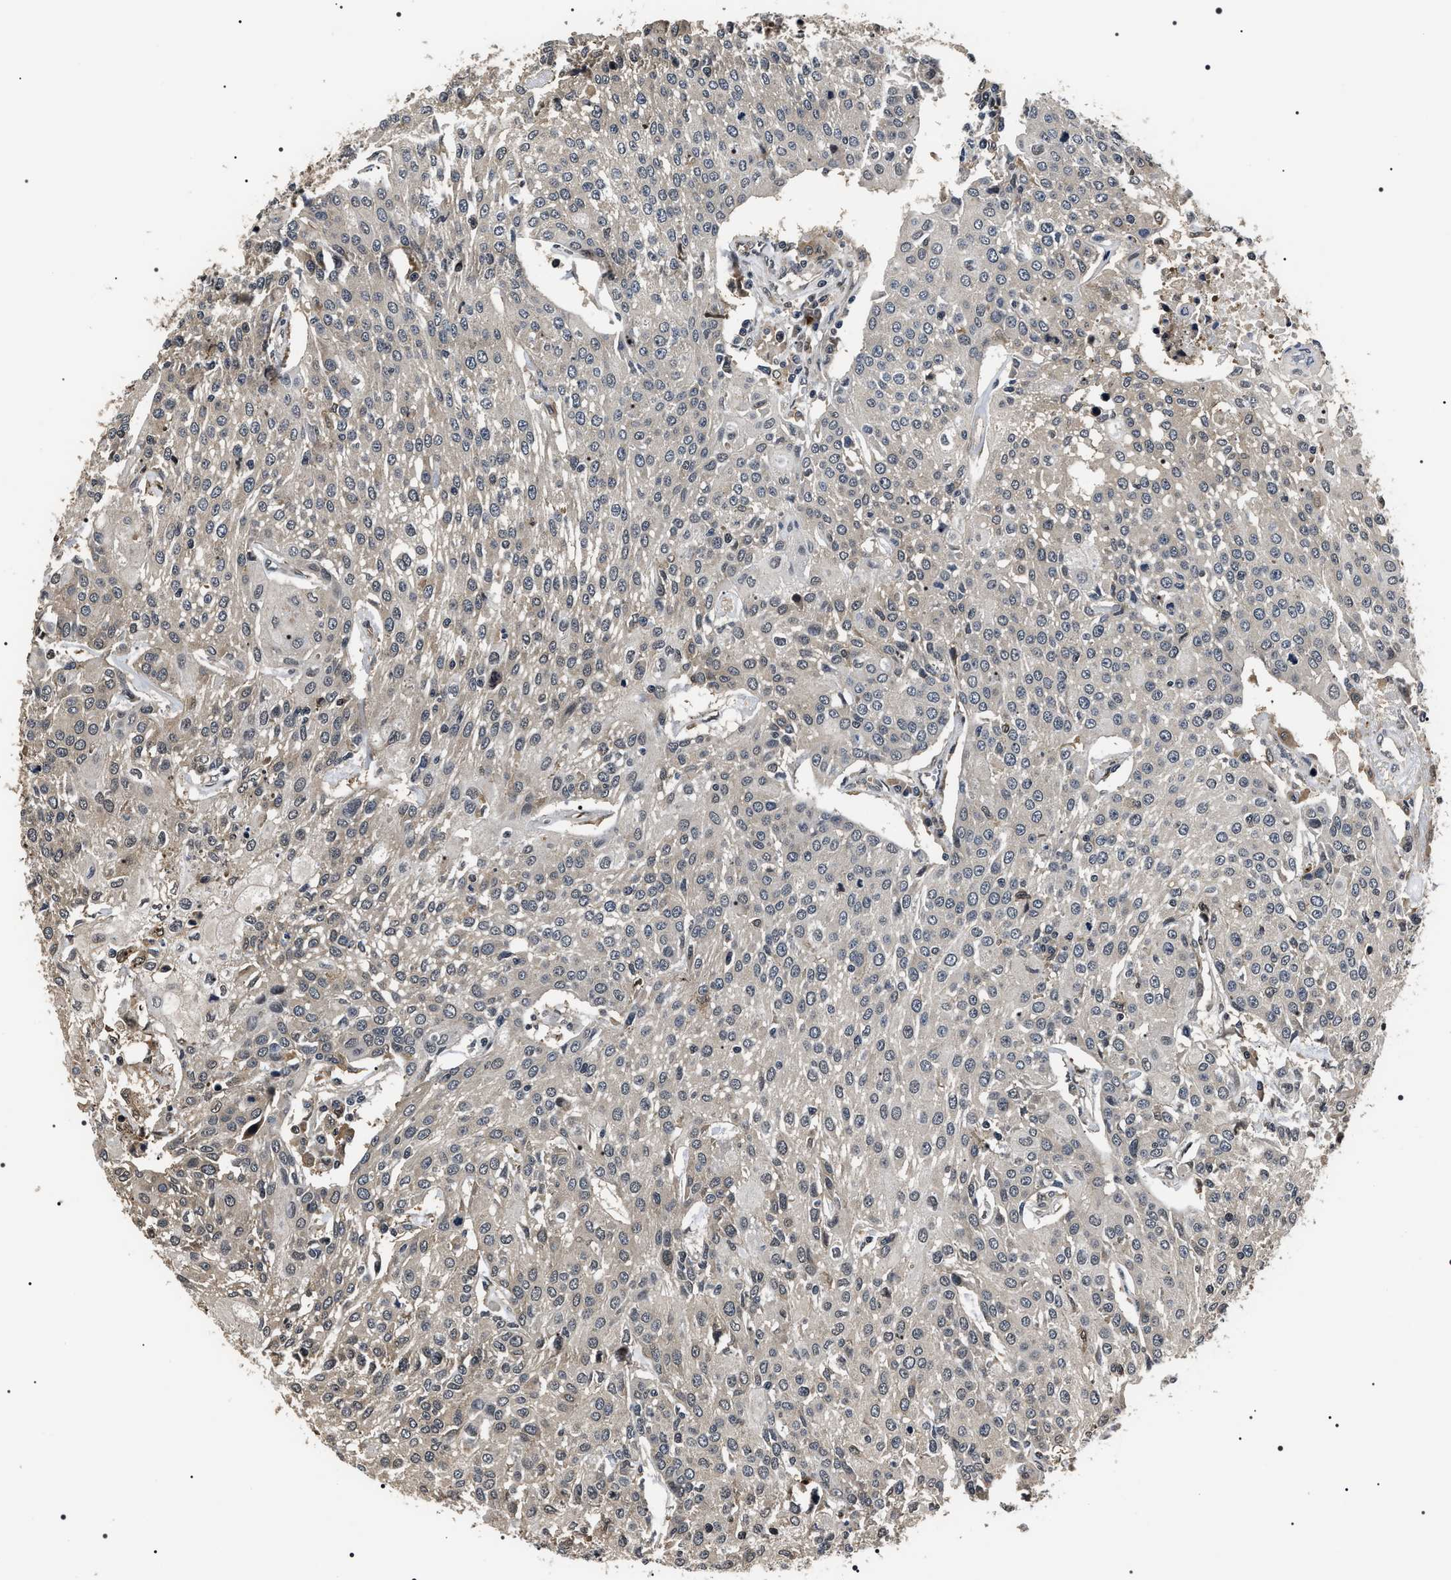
{"staining": {"intensity": "negative", "quantity": "none", "location": "none"}, "tissue": "urothelial cancer", "cell_type": "Tumor cells", "image_type": "cancer", "snomed": [{"axis": "morphology", "description": "Urothelial carcinoma, High grade"}, {"axis": "topography", "description": "Urinary bladder"}], "caption": "The micrograph exhibits no significant staining in tumor cells of urothelial cancer.", "gene": "ARHGAP22", "patient": {"sex": "female", "age": 85}}